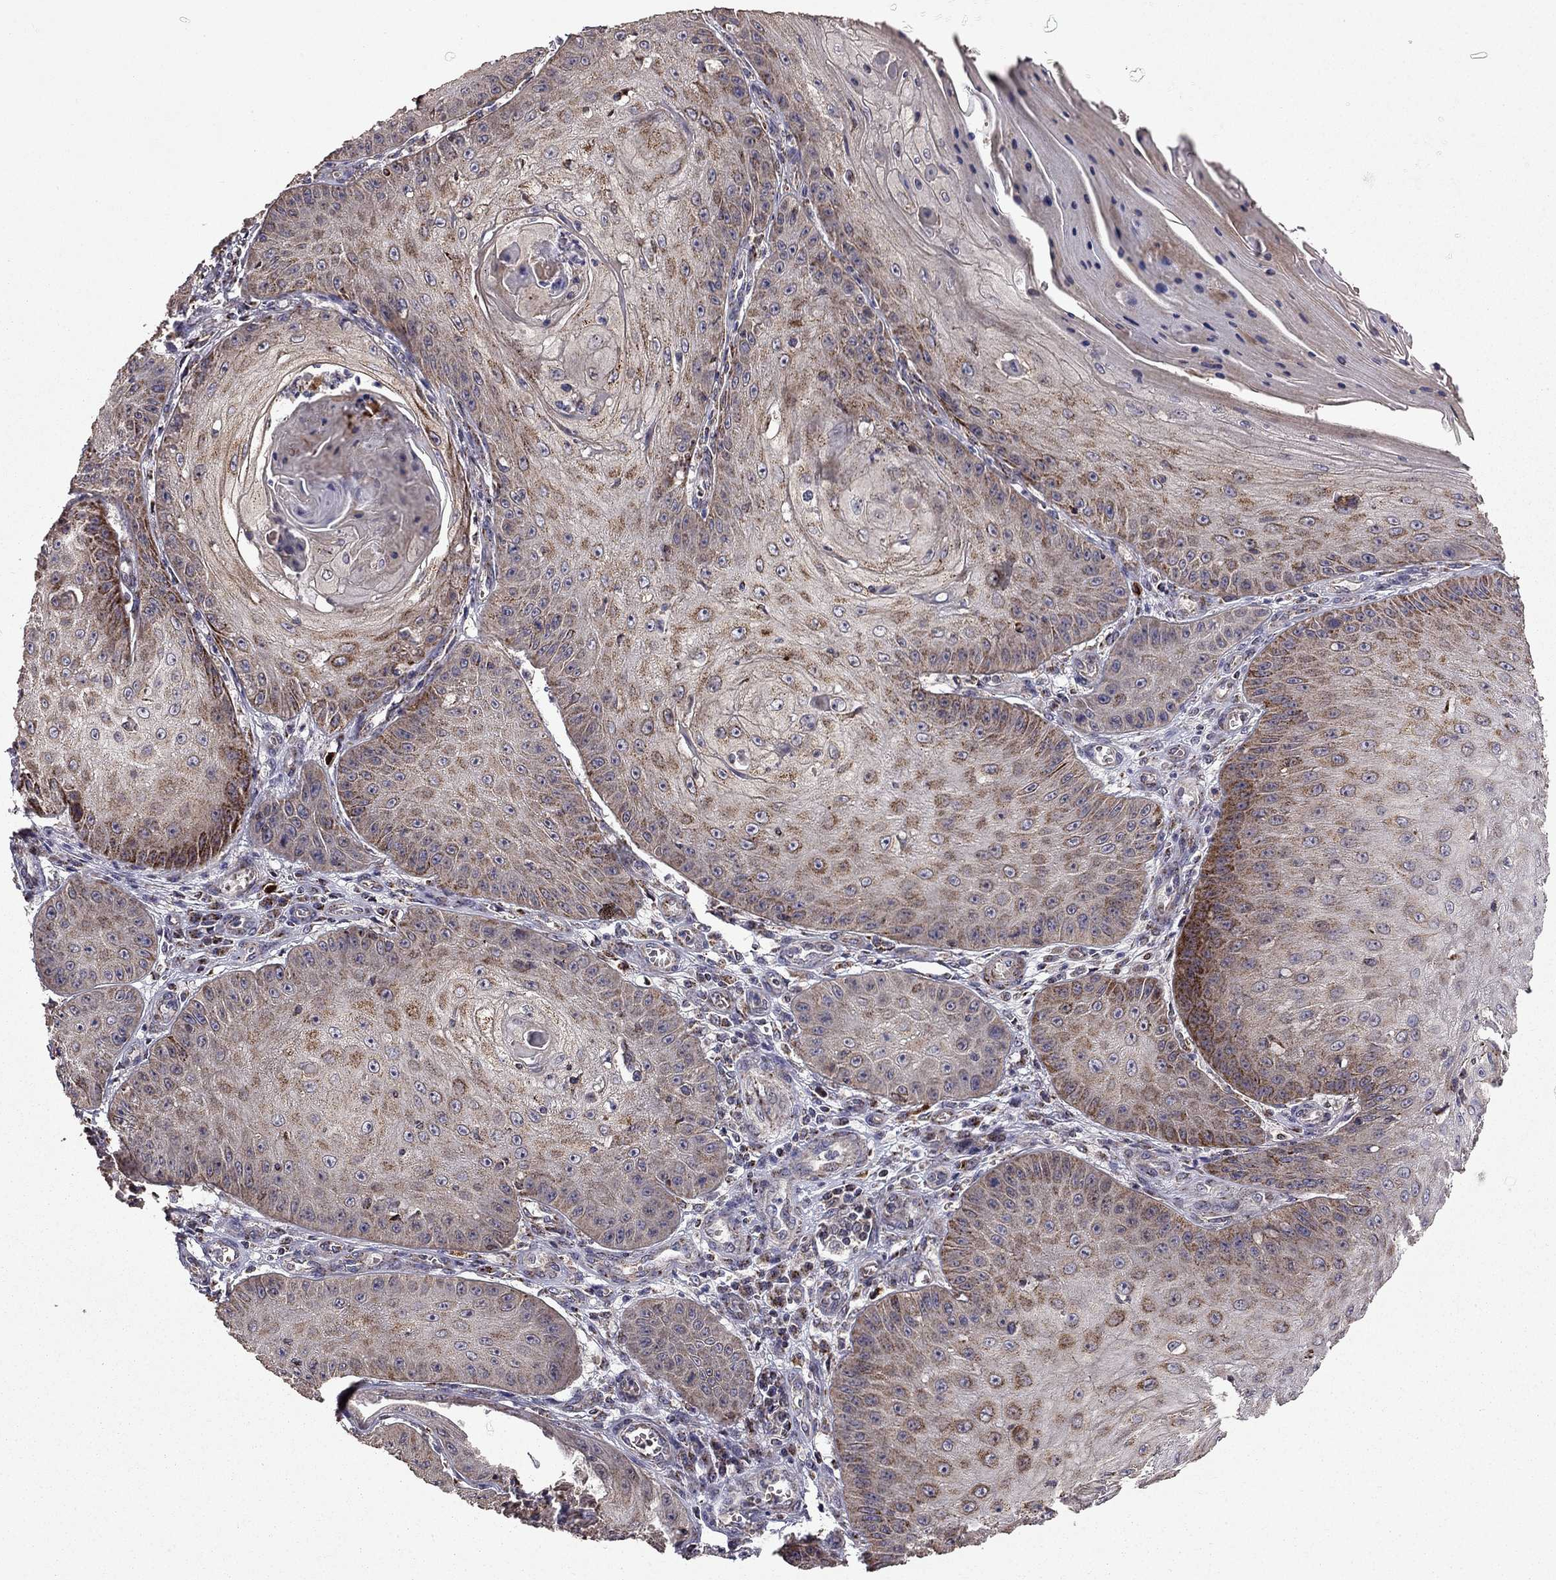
{"staining": {"intensity": "moderate", "quantity": "<25%", "location": "cytoplasmic/membranous"}, "tissue": "skin cancer", "cell_type": "Tumor cells", "image_type": "cancer", "snomed": [{"axis": "morphology", "description": "Squamous cell carcinoma, NOS"}, {"axis": "topography", "description": "Skin"}], "caption": "IHC of skin cancer (squamous cell carcinoma) exhibits low levels of moderate cytoplasmic/membranous staining in approximately <25% of tumor cells.", "gene": "TAB2", "patient": {"sex": "male", "age": 70}}